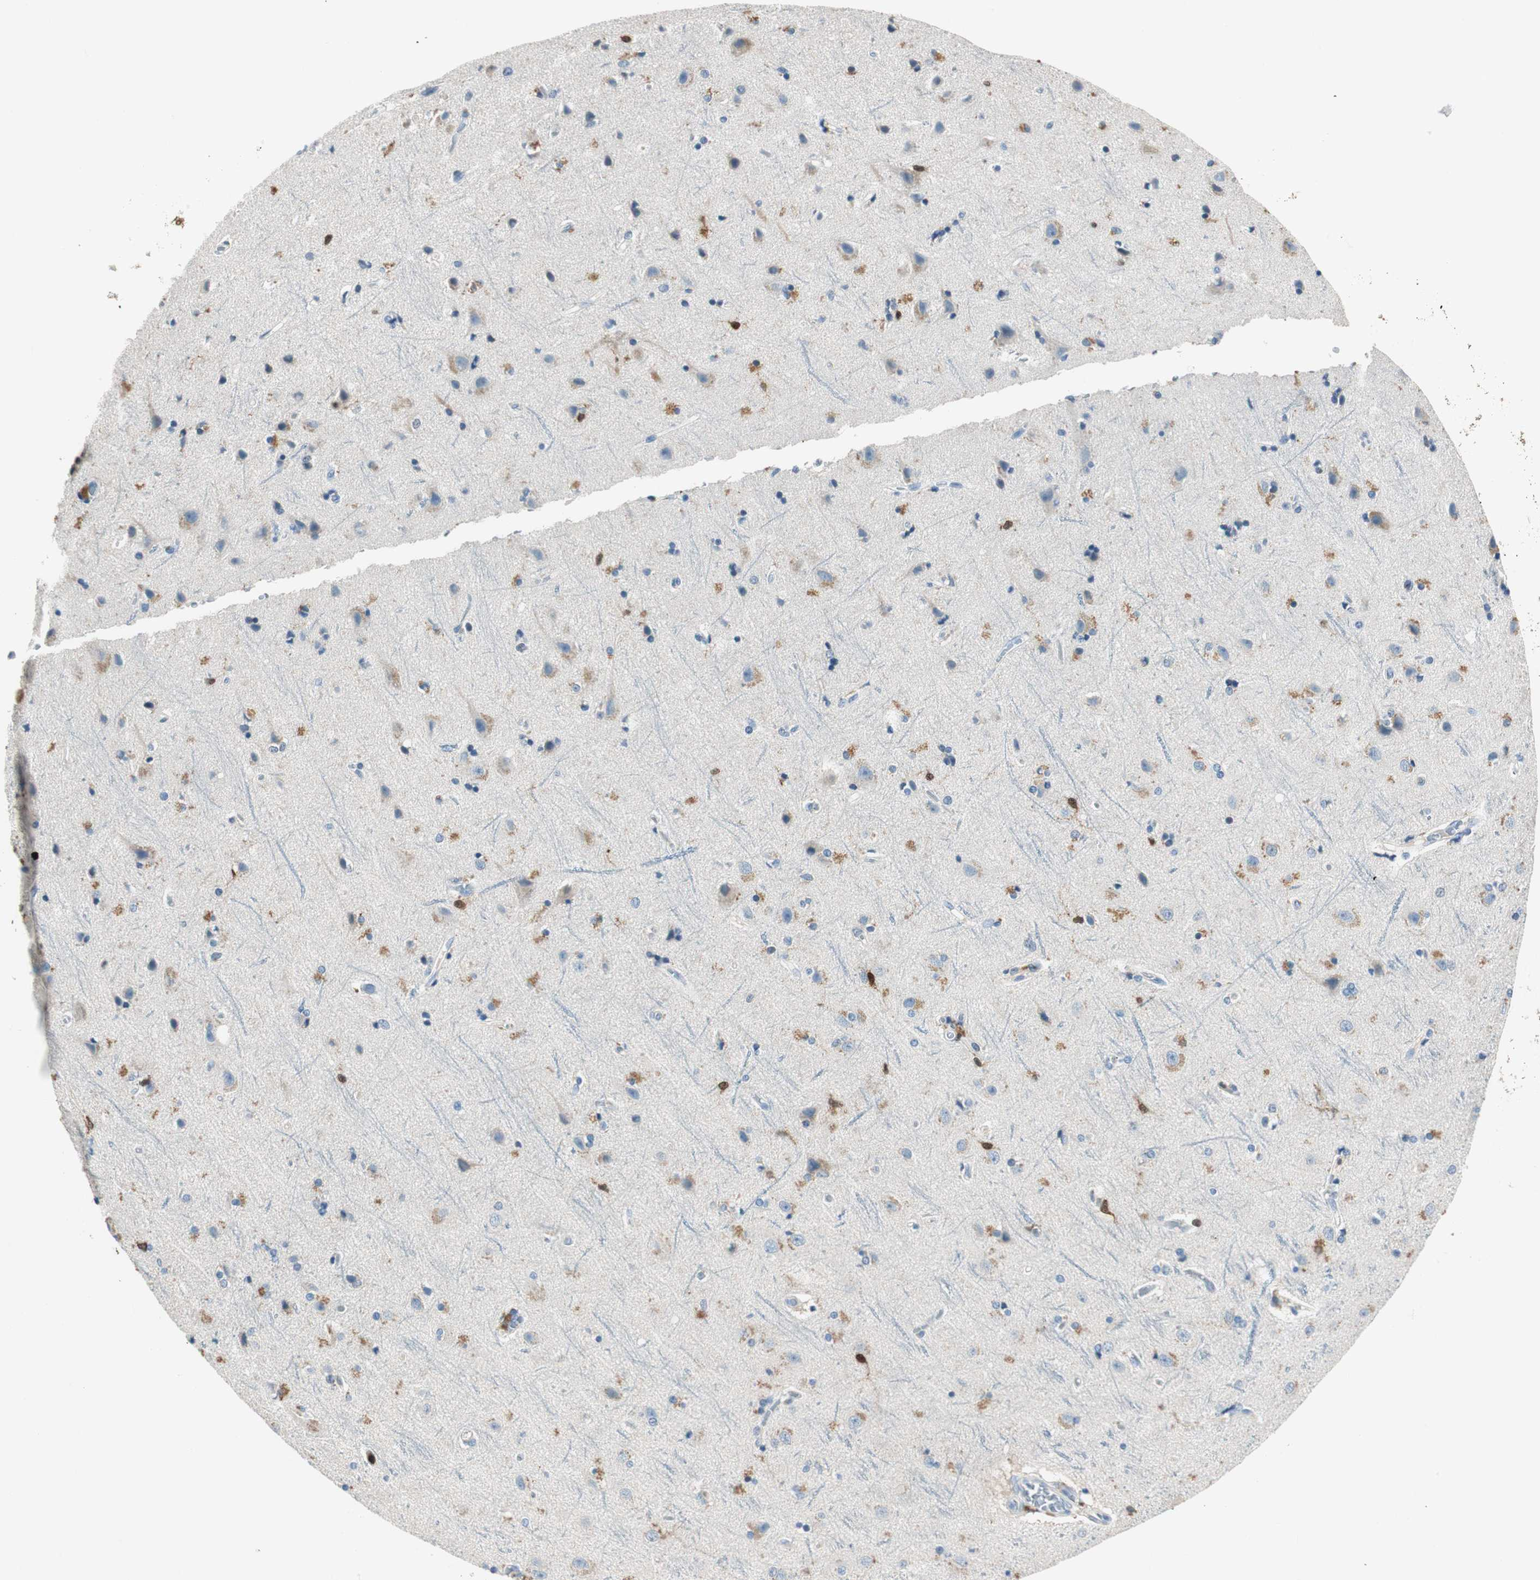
{"staining": {"intensity": "negative", "quantity": "none", "location": "none"}, "tissue": "cerebral cortex", "cell_type": "Endothelial cells", "image_type": "normal", "snomed": [{"axis": "morphology", "description": "Normal tissue, NOS"}, {"axis": "topography", "description": "Cerebral cortex"}], "caption": "Immunohistochemistry (IHC) of unremarkable human cerebral cortex exhibits no positivity in endothelial cells.", "gene": "COTL1", "patient": {"sex": "female", "age": 54}}